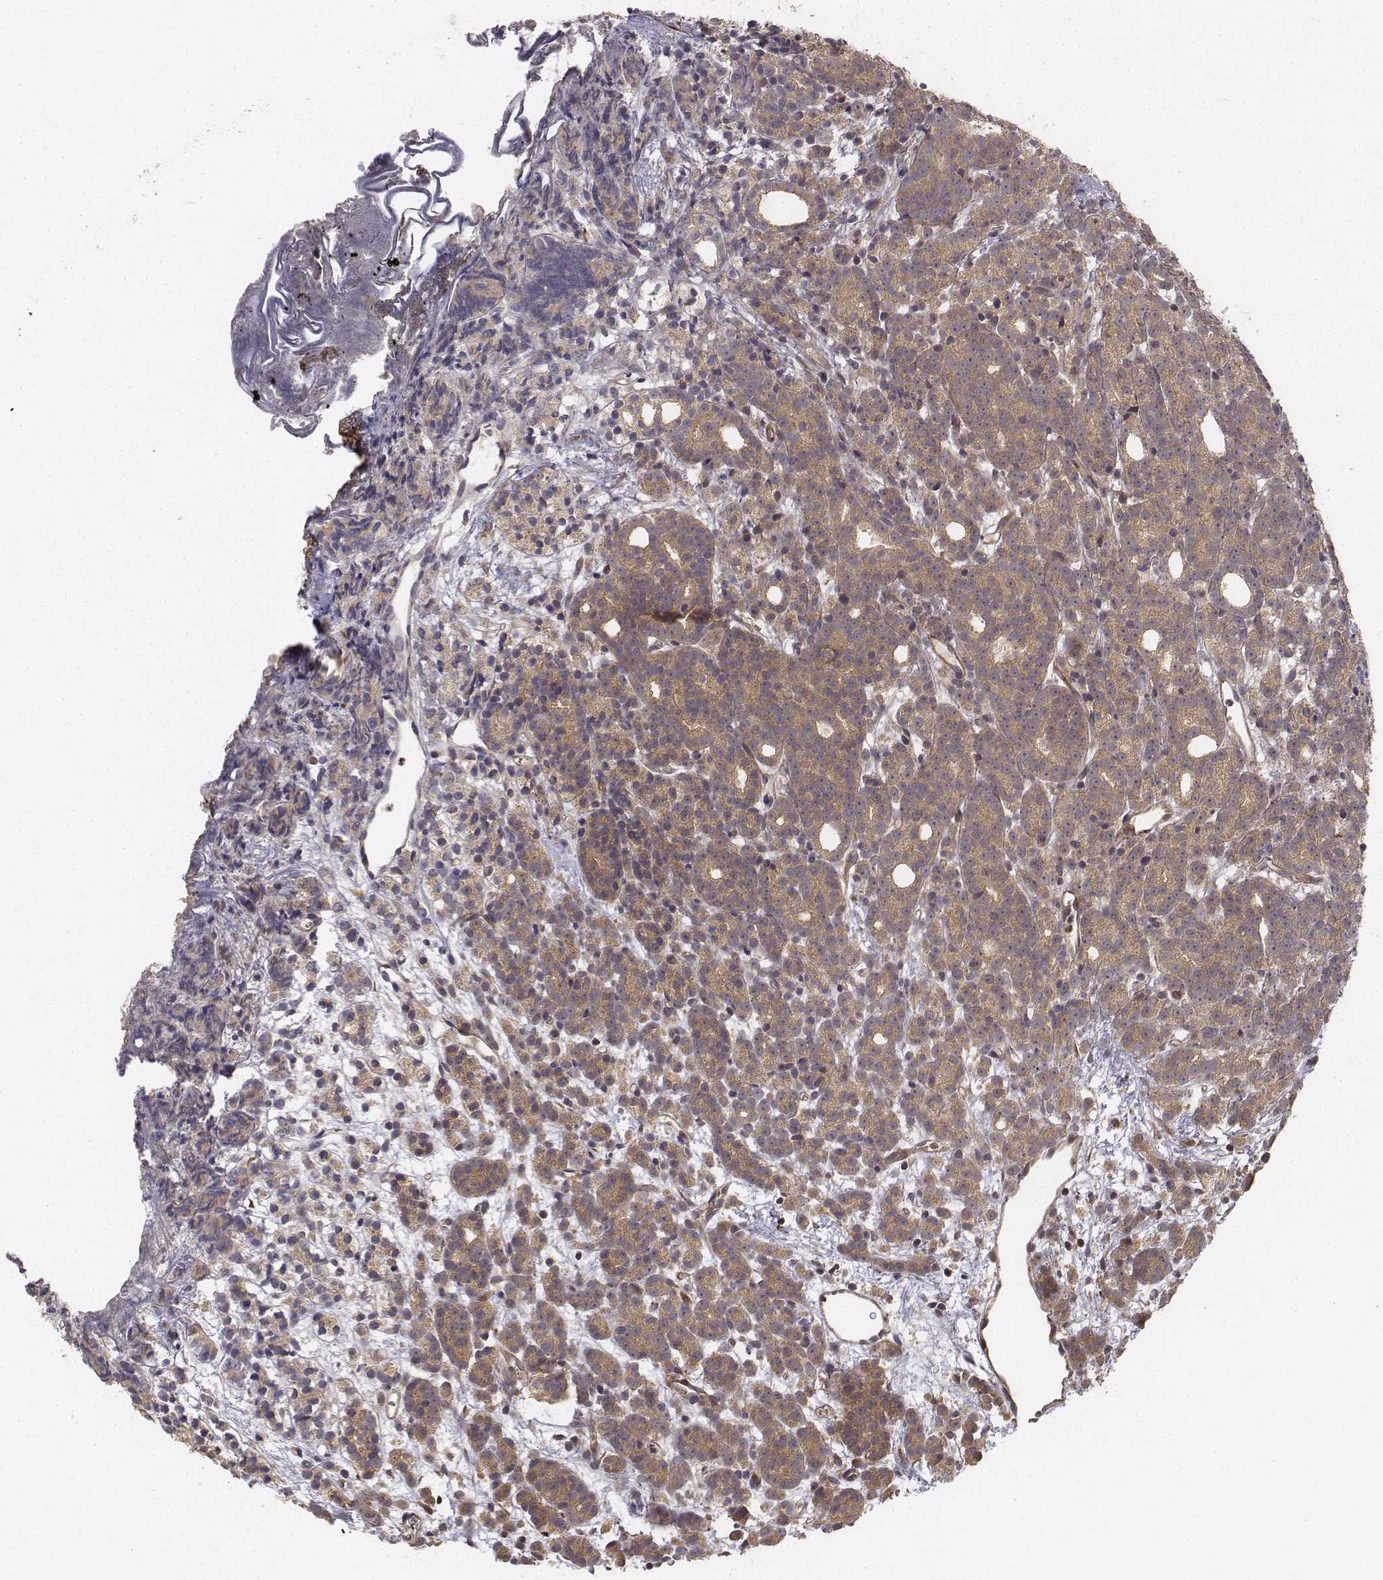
{"staining": {"intensity": "moderate", "quantity": ">75%", "location": "cytoplasmic/membranous"}, "tissue": "prostate cancer", "cell_type": "Tumor cells", "image_type": "cancer", "snomed": [{"axis": "morphology", "description": "Adenocarcinoma, High grade"}, {"axis": "topography", "description": "Prostate"}], "caption": "IHC histopathology image of prostate adenocarcinoma (high-grade) stained for a protein (brown), which reveals medium levels of moderate cytoplasmic/membranous expression in approximately >75% of tumor cells.", "gene": "FBXO21", "patient": {"sex": "male", "age": 53}}